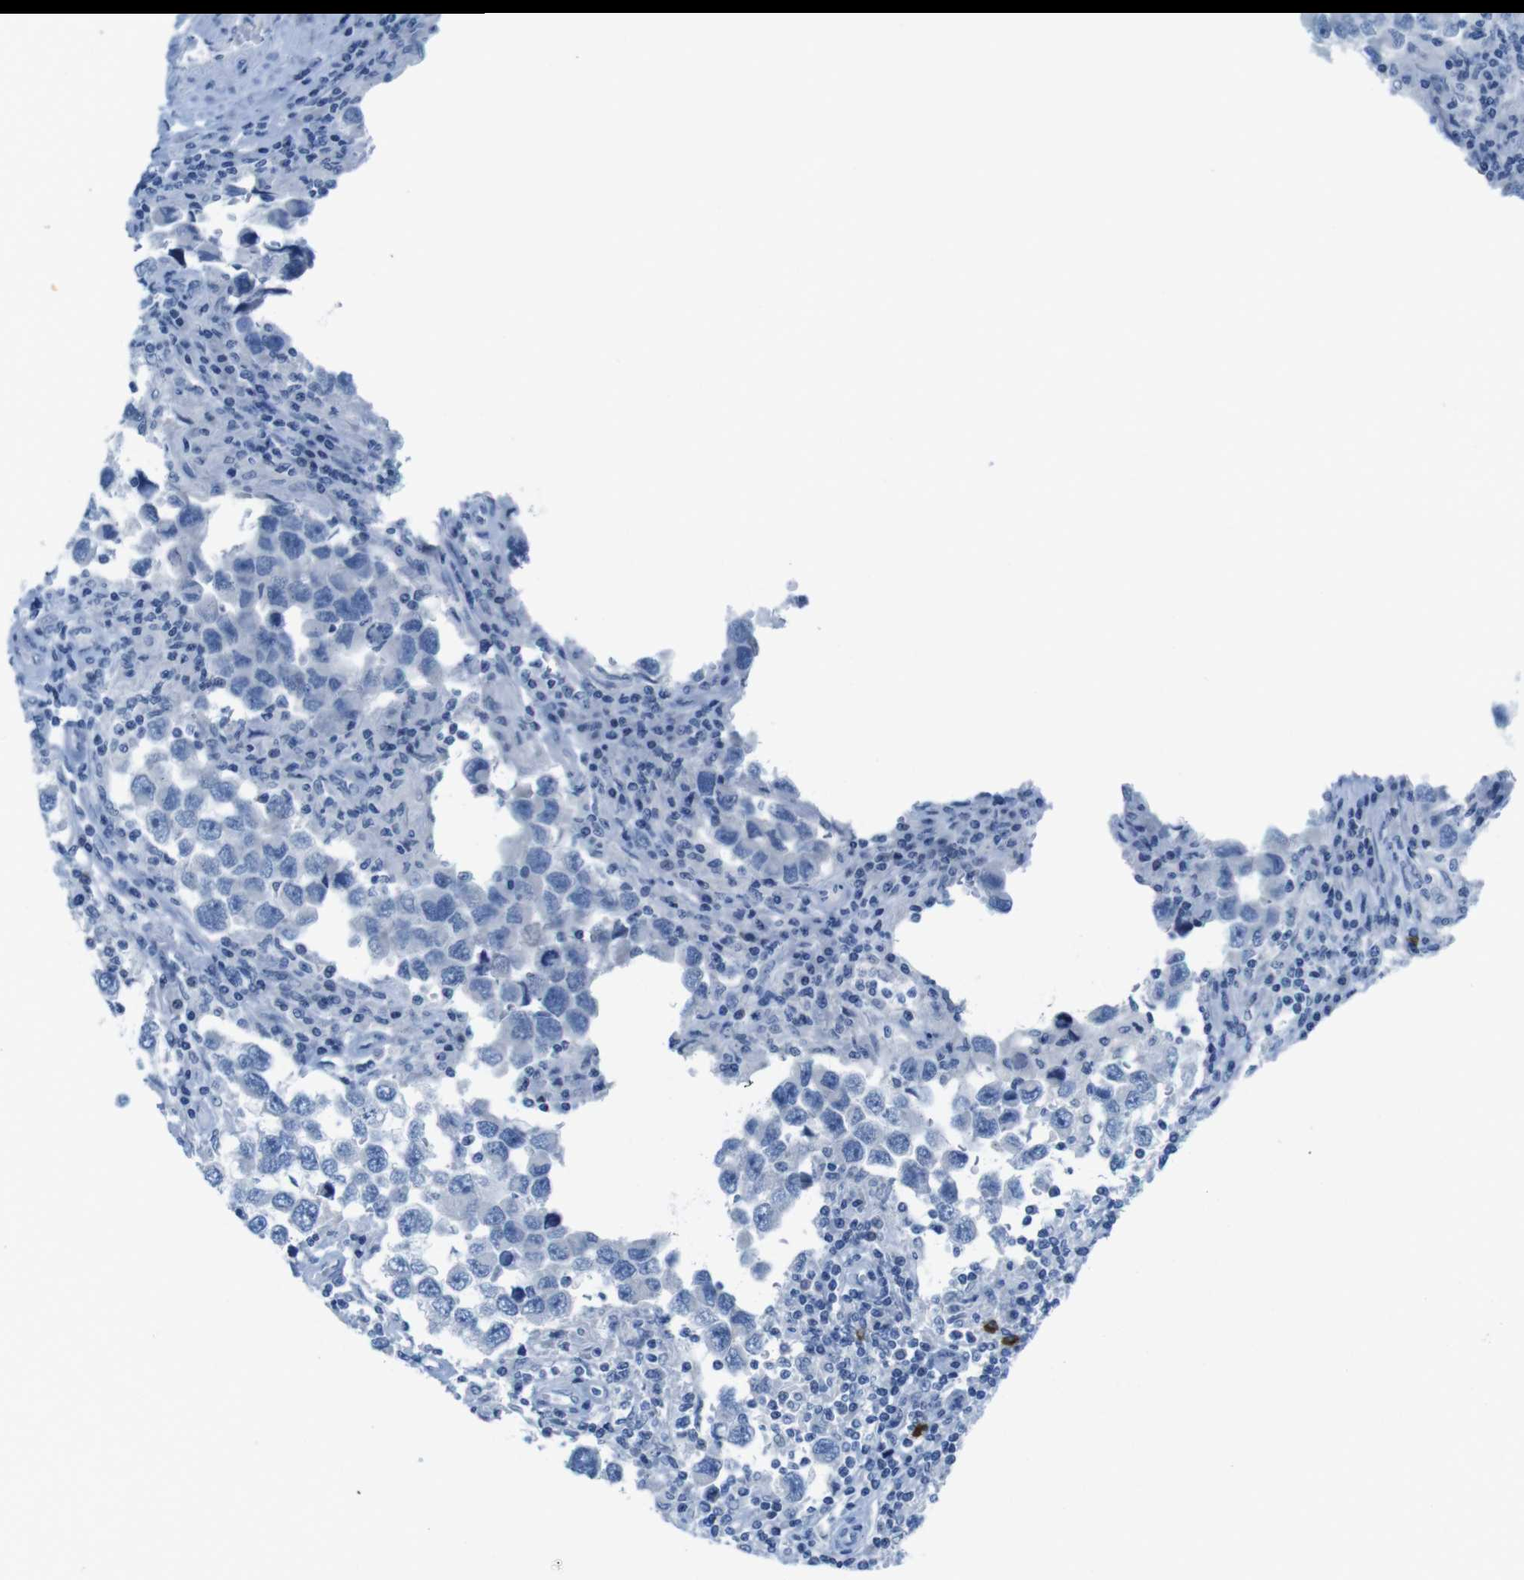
{"staining": {"intensity": "negative", "quantity": "none", "location": "none"}, "tissue": "testis cancer", "cell_type": "Tumor cells", "image_type": "cancer", "snomed": [{"axis": "morphology", "description": "Carcinoma, Embryonal, NOS"}, {"axis": "topography", "description": "Testis"}], "caption": "IHC histopathology image of neoplastic tissue: human testis cancer stained with DAB reveals no significant protein positivity in tumor cells.", "gene": "OPN1SW", "patient": {"sex": "male", "age": 21}}